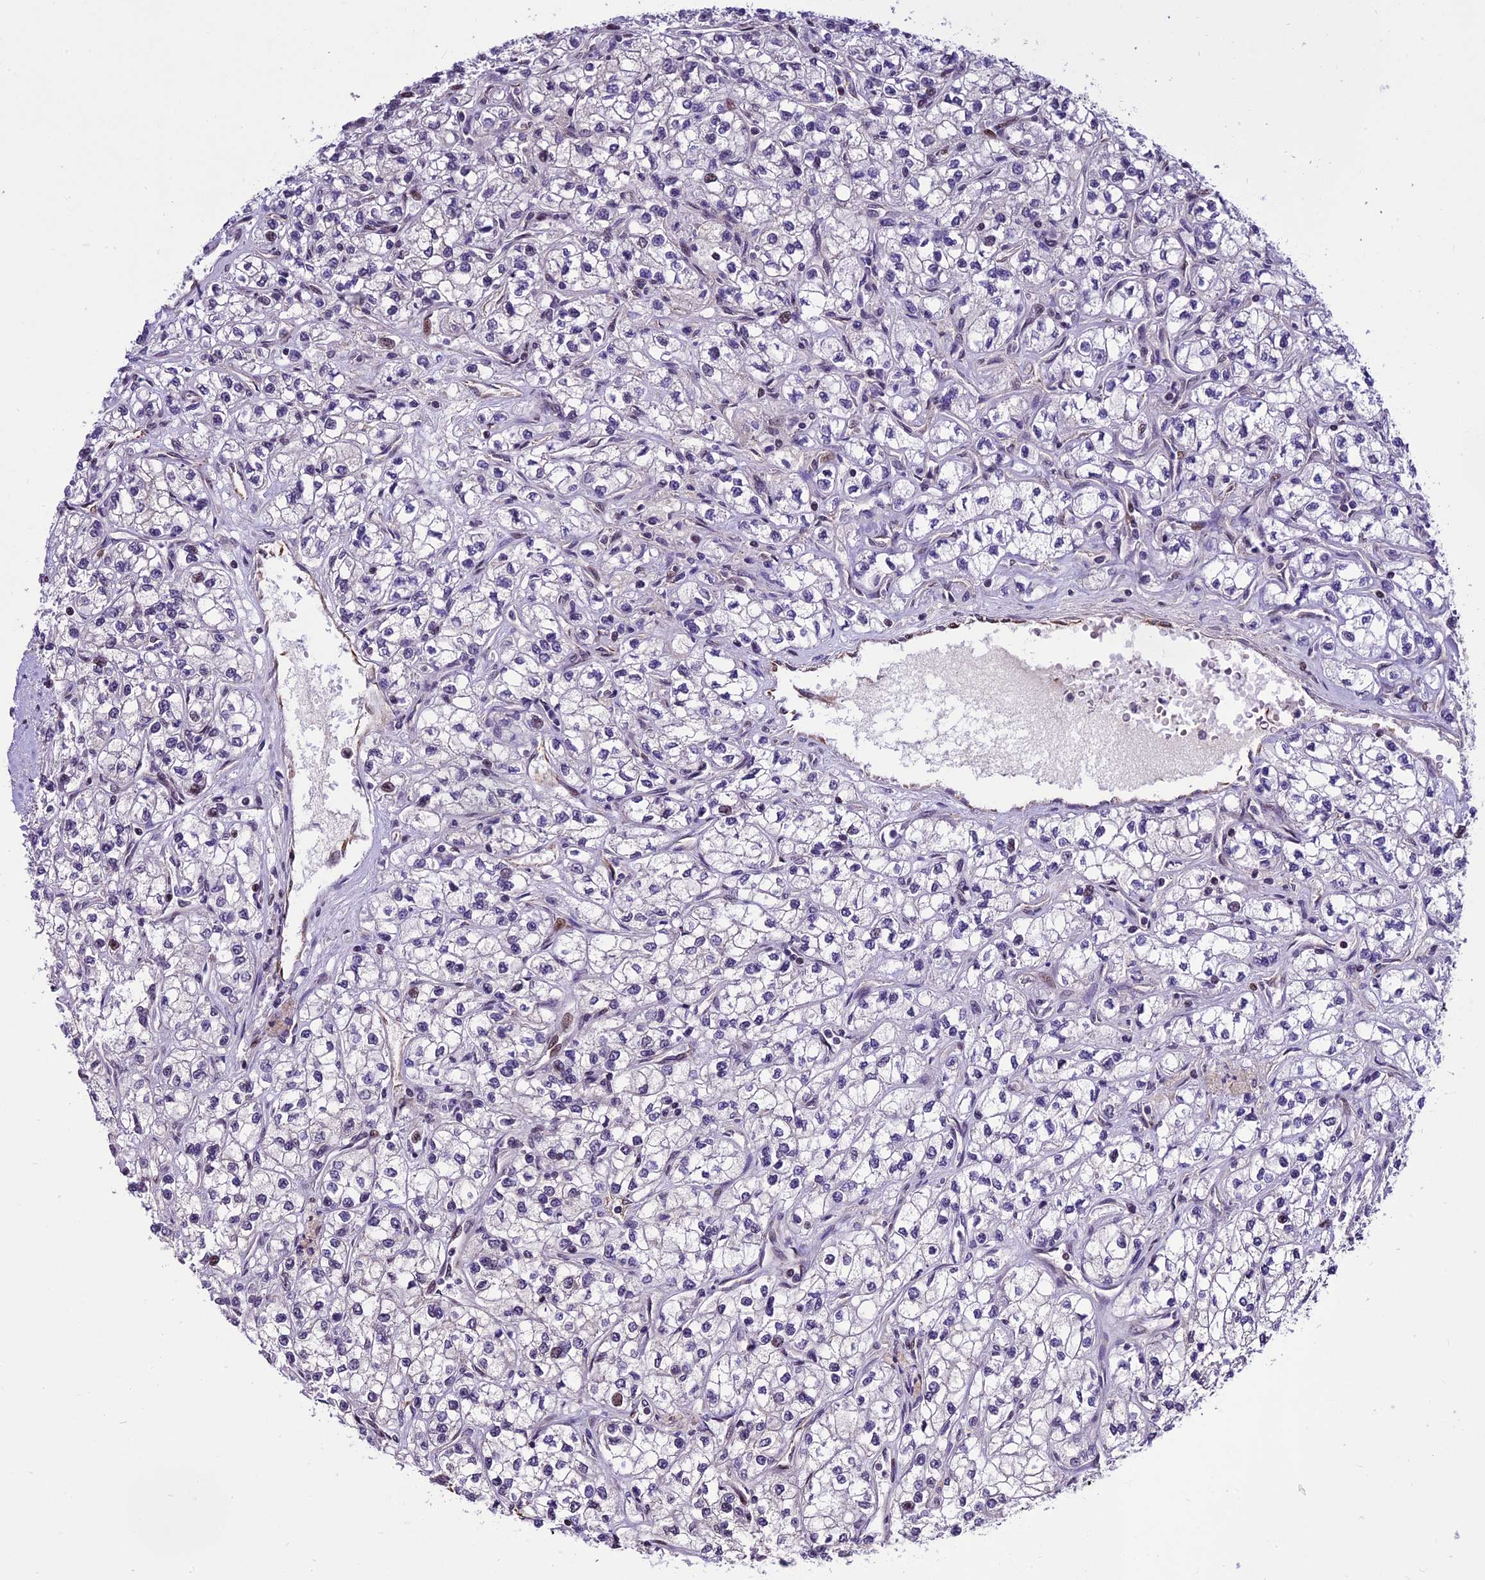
{"staining": {"intensity": "negative", "quantity": "none", "location": "none"}, "tissue": "renal cancer", "cell_type": "Tumor cells", "image_type": "cancer", "snomed": [{"axis": "morphology", "description": "Adenocarcinoma, NOS"}, {"axis": "topography", "description": "Kidney"}], "caption": "The immunohistochemistry (IHC) micrograph has no significant staining in tumor cells of renal cancer (adenocarcinoma) tissue.", "gene": "POLR3E", "patient": {"sex": "male", "age": 80}}